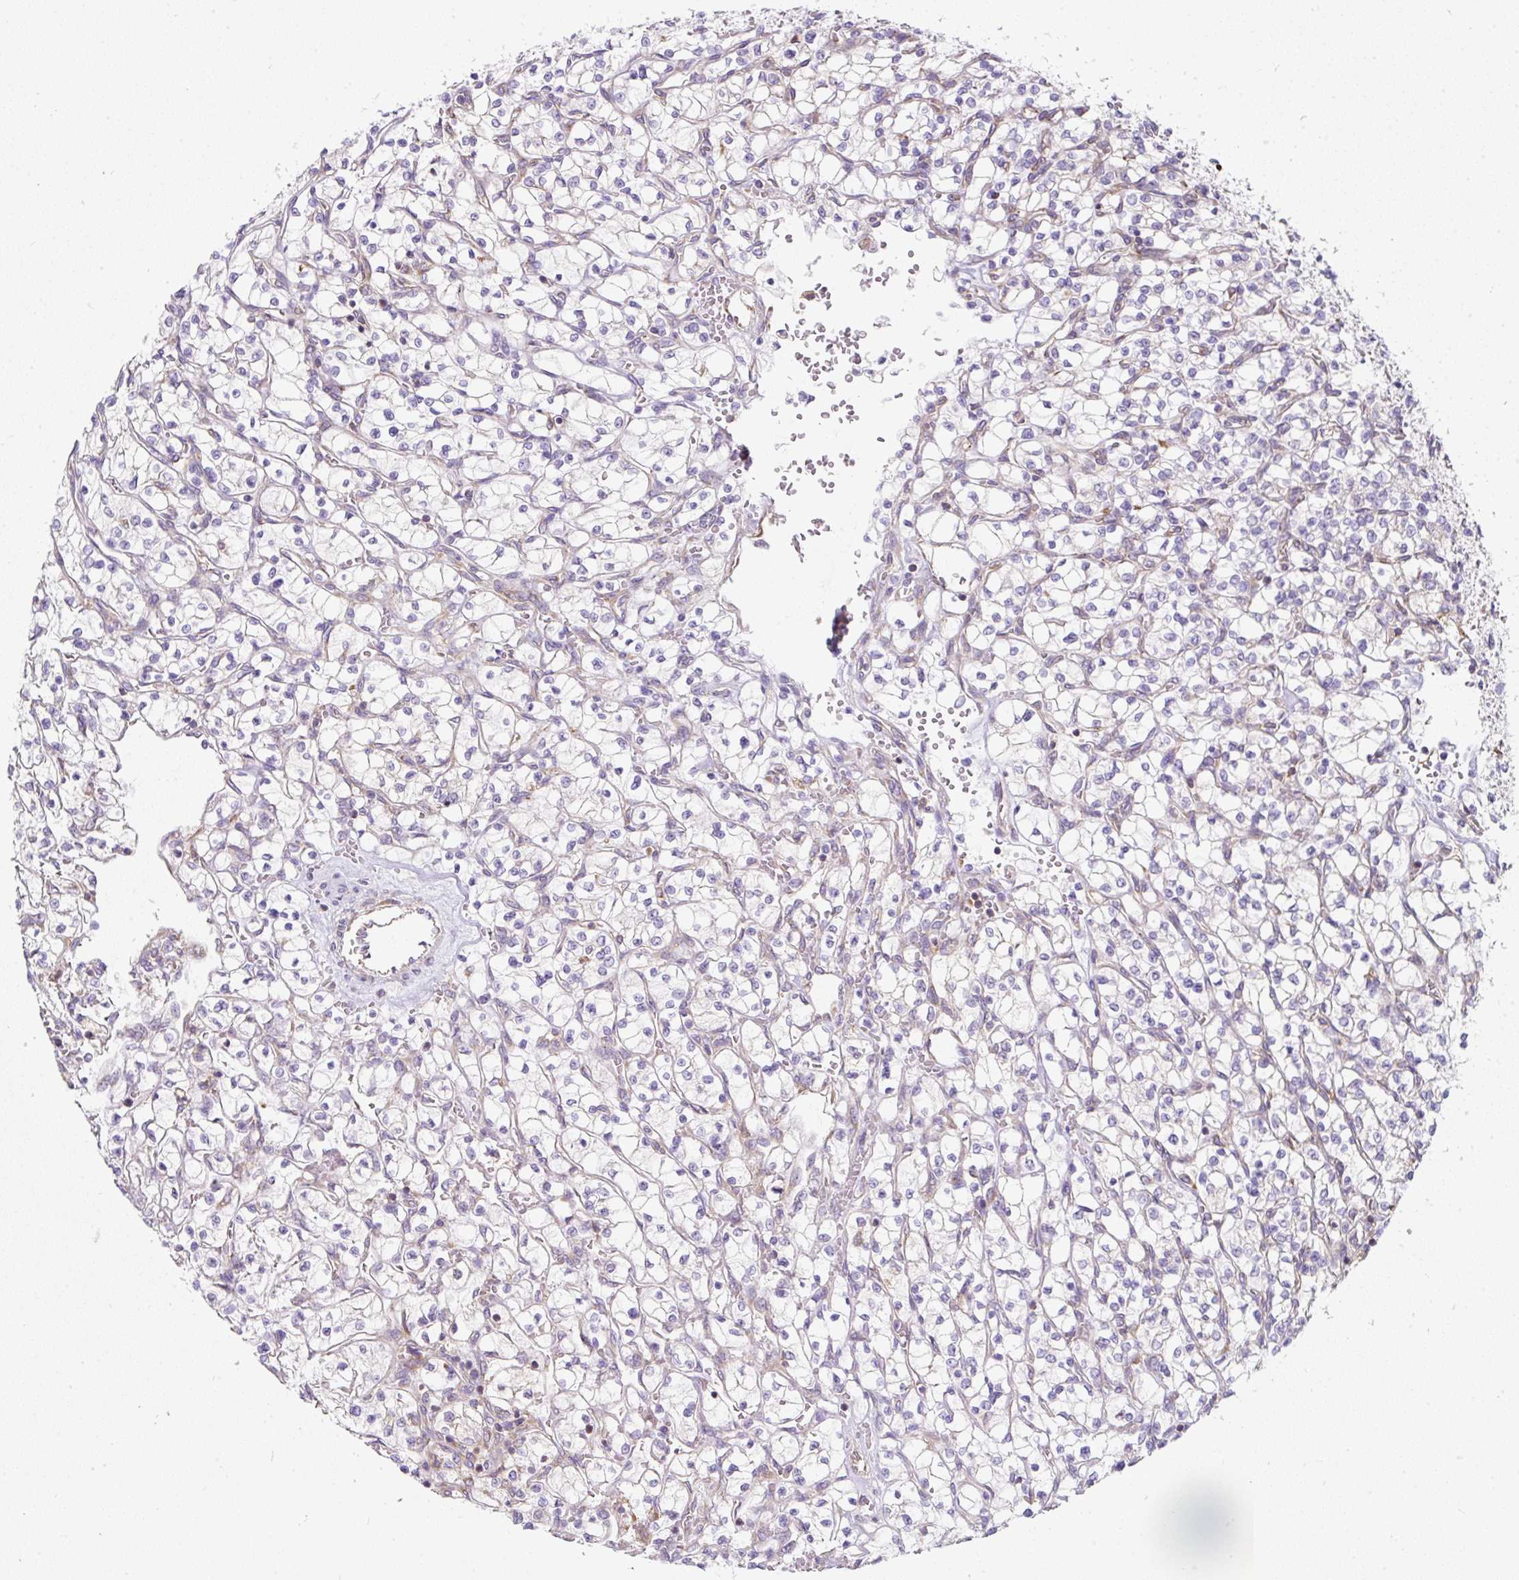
{"staining": {"intensity": "negative", "quantity": "none", "location": "none"}, "tissue": "renal cancer", "cell_type": "Tumor cells", "image_type": "cancer", "snomed": [{"axis": "morphology", "description": "Adenocarcinoma, NOS"}, {"axis": "topography", "description": "Kidney"}], "caption": "This is a histopathology image of IHC staining of adenocarcinoma (renal), which shows no positivity in tumor cells. (DAB (3,3'-diaminobenzidine) immunohistochemistry (IHC) with hematoxylin counter stain).", "gene": "ERAP2", "patient": {"sex": "female", "age": 64}}